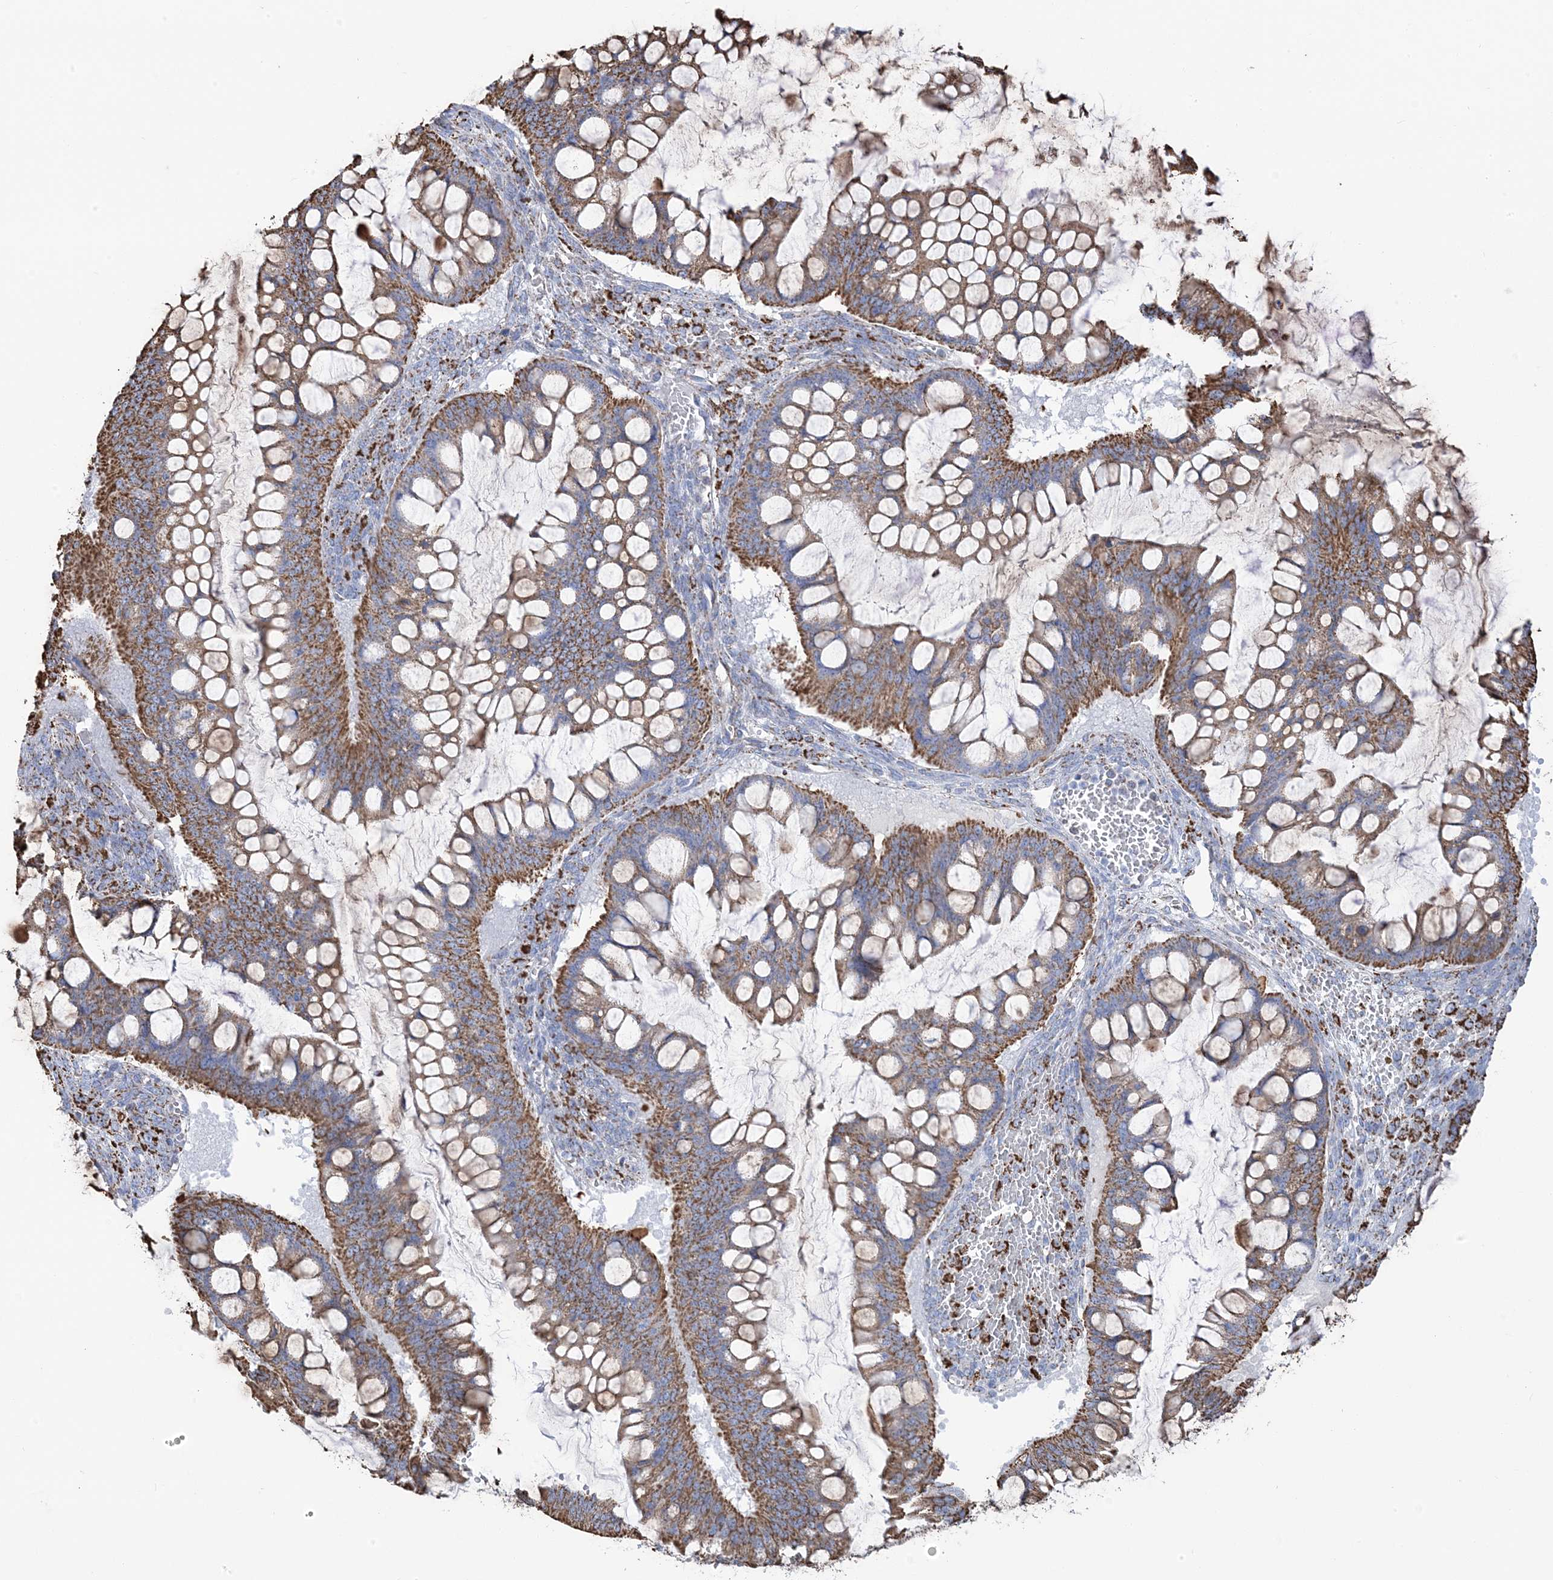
{"staining": {"intensity": "moderate", "quantity": ">75%", "location": "cytoplasmic/membranous"}, "tissue": "ovarian cancer", "cell_type": "Tumor cells", "image_type": "cancer", "snomed": [{"axis": "morphology", "description": "Cystadenocarcinoma, mucinous, NOS"}, {"axis": "topography", "description": "Ovary"}], "caption": "Protein expression analysis of ovarian cancer (mucinous cystadenocarcinoma) displays moderate cytoplasmic/membranous staining in approximately >75% of tumor cells. Using DAB (3,3'-diaminobenzidine) (brown) and hematoxylin (blue) stains, captured at high magnification using brightfield microscopy.", "gene": "GTPBP8", "patient": {"sex": "female", "age": 73}}